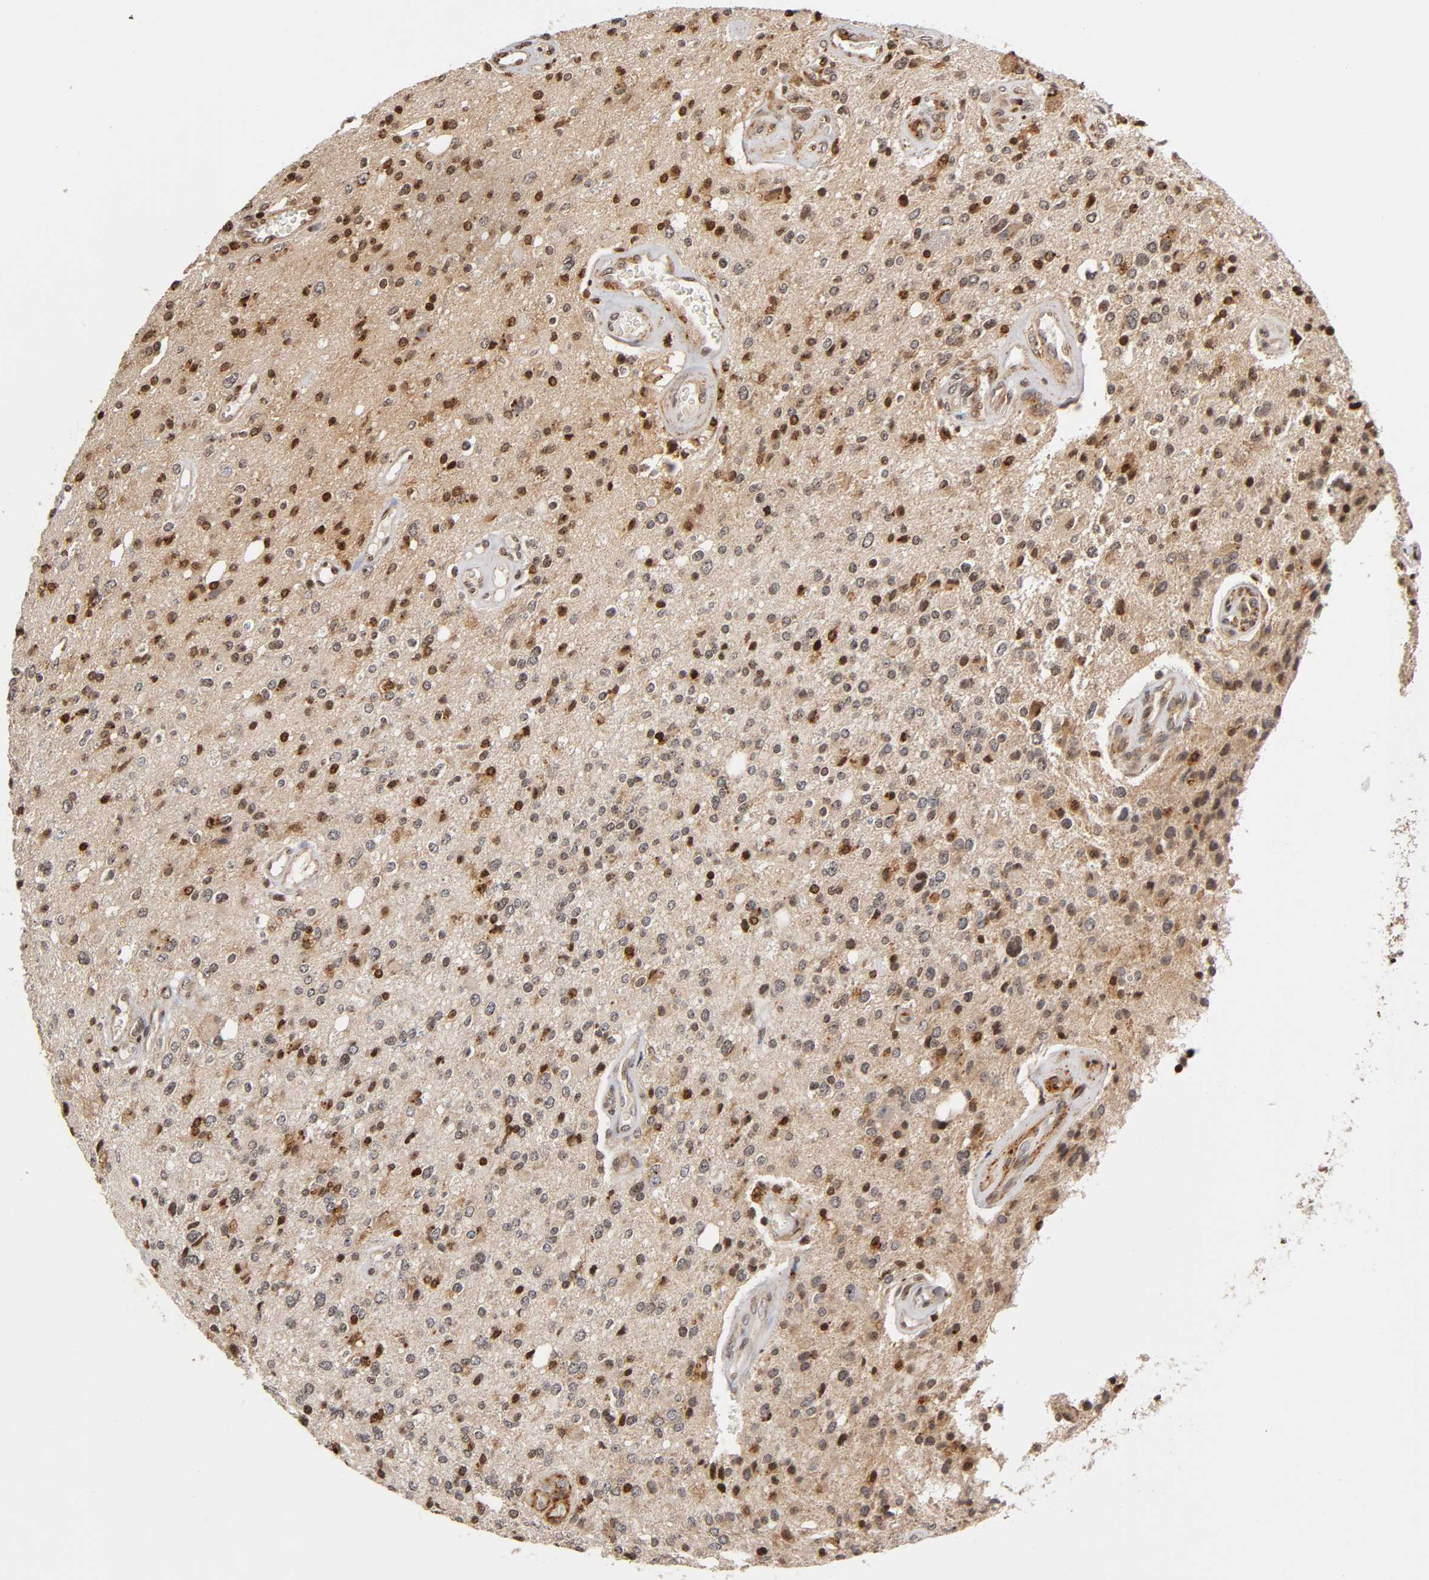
{"staining": {"intensity": "moderate", "quantity": ">75%", "location": "cytoplasmic/membranous,nuclear"}, "tissue": "glioma", "cell_type": "Tumor cells", "image_type": "cancer", "snomed": [{"axis": "morphology", "description": "Glioma, malignant, High grade"}, {"axis": "topography", "description": "Brain"}], "caption": "IHC (DAB) staining of malignant glioma (high-grade) displays moderate cytoplasmic/membranous and nuclear protein staining in approximately >75% of tumor cells.", "gene": "ITGAV", "patient": {"sex": "male", "age": 47}}